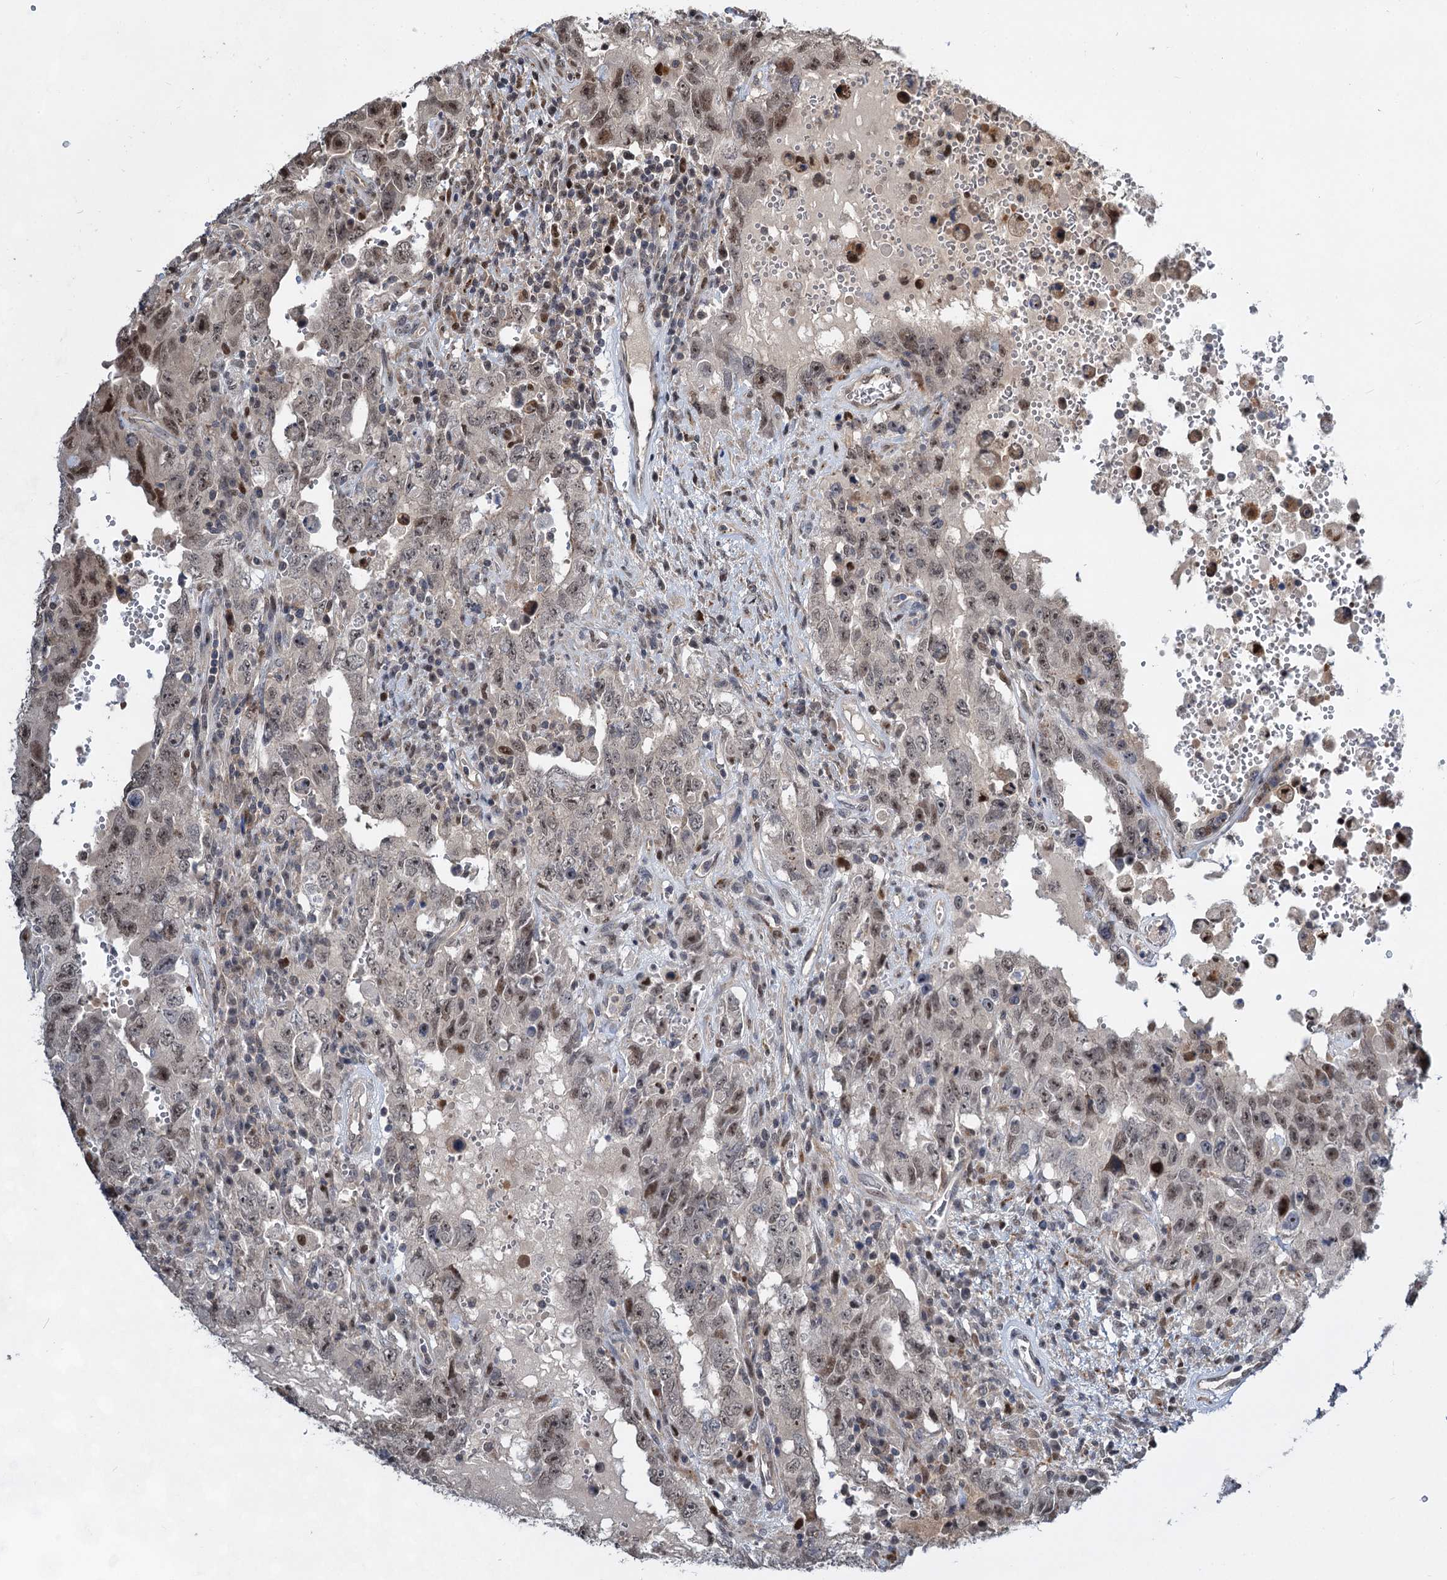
{"staining": {"intensity": "moderate", "quantity": "<25%", "location": "nuclear"}, "tissue": "testis cancer", "cell_type": "Tumor cells", "image_type": "cancer", "snomed": [{"axis": "morphology", "description": "Carcinoma, Embryonal, NOS"}, {"axis": "topography", "description": "Testis"}], "caption": "Immunohistochemistry photomicrograph of neoplastic tissue: human embryonal carcinoma (testis) stained using IHC demonstrates low levels of moderate protein expression localized specifically in the nuclear of tumor cells, appearing as a nuclear brown color.", "gene": "GPBP1", "patient": {"sex": "male", "age": 26}}